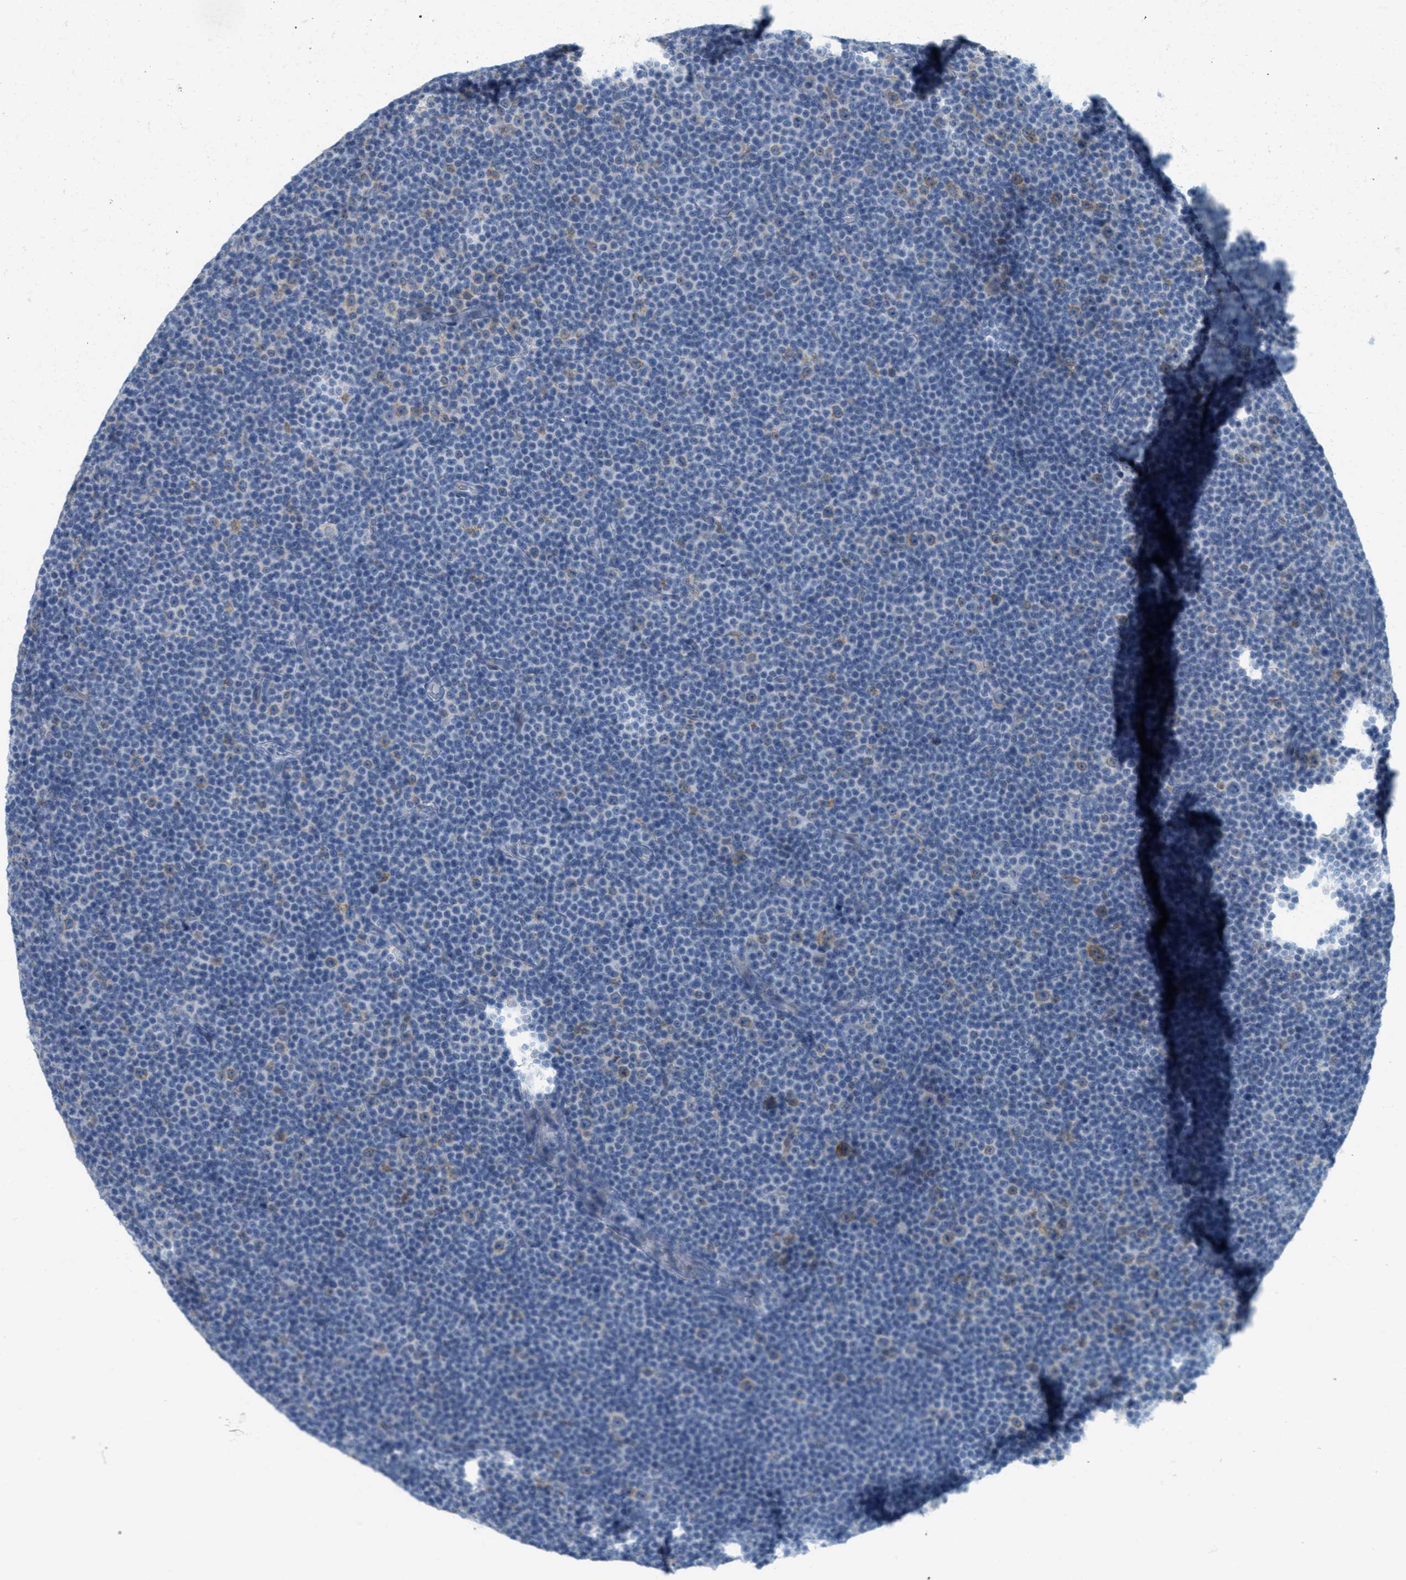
{"staining": {"intensity": "negative", "quantity": "none", "location": "none"}, "tissue": "lymphoma", "cell_type": "Tumor cells", "image_type": "cancer", "snomed": [{"axis": "morphology", "description": "Malignant lymphoma, non-Hodgkin's type, Low grade"}, {"axis": "topography", "description": "Lymph node"}], "caption": "A micrograph of human lymphoma is negative for staining in tumor cells.", "gene": "TEX264", "patient": {"sex": "female", "age": 67}}